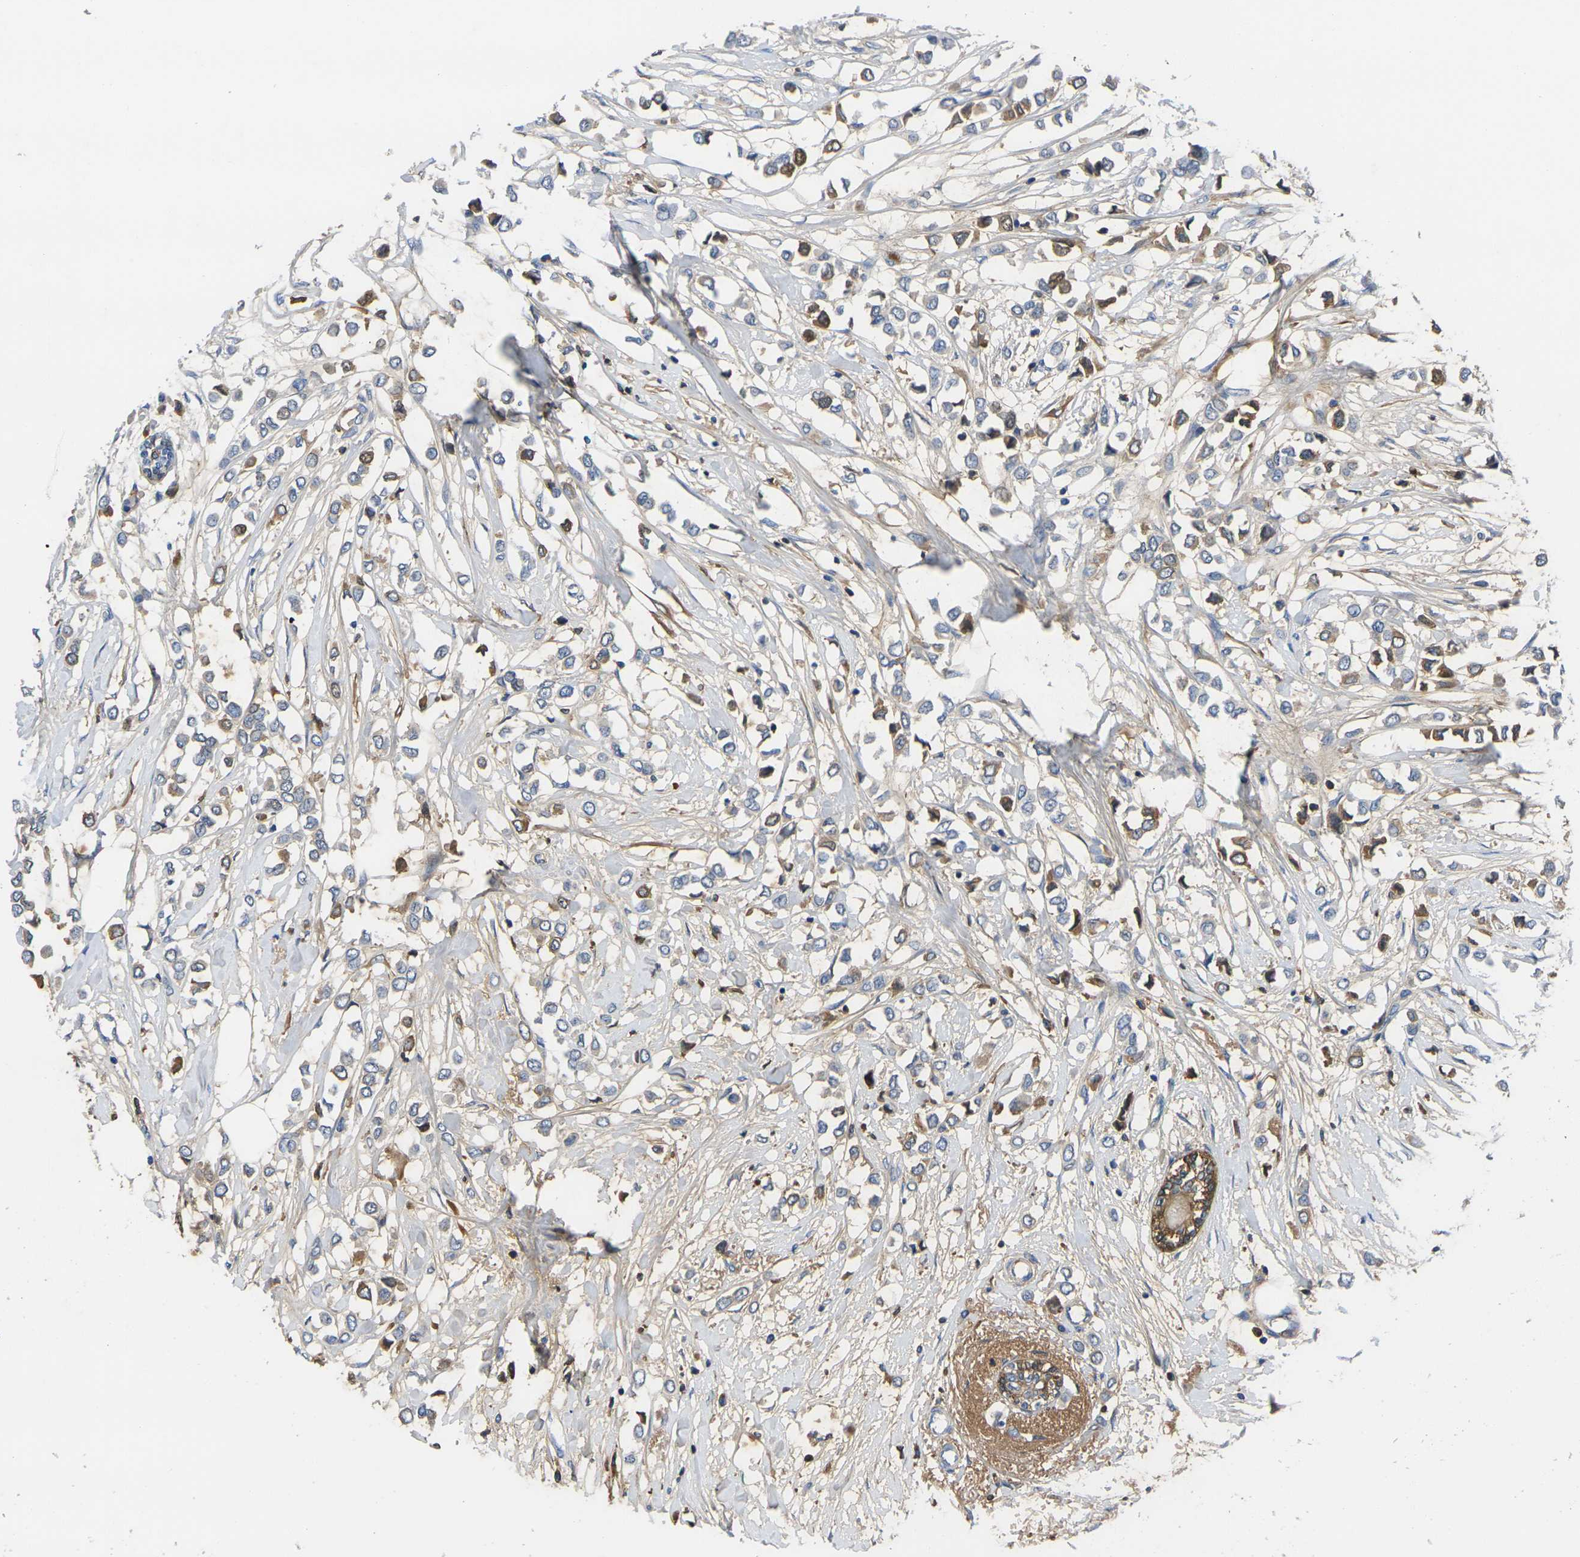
{"staining": {"intensity": "moderate", "quantity": "25%-75%", "location": "cytoplasmic/membranous"}, "tissue": "breast cancer", "cell_type": "Tumor cells", "image_type": "cancer", "snomed": [{"axis": "morphology", "description": "Lobular carcinoma"}, {"axis": "topography", "description": "Breast"}], "caption": "Immunohistochemical staining of human breast cancer (lobular carcinoma) exhibits medium levels of moderate cytoplasmic/membranous staining in about 25%-75% of tumor cells. The staining was performed using DAB (3,3'-diaminobenzidine), with brown indicating positive protein expression. Nuclei are stained blue with hematoxylin.", "gene": "GREM2", "patient": {"sex": "female", "age": 51}}